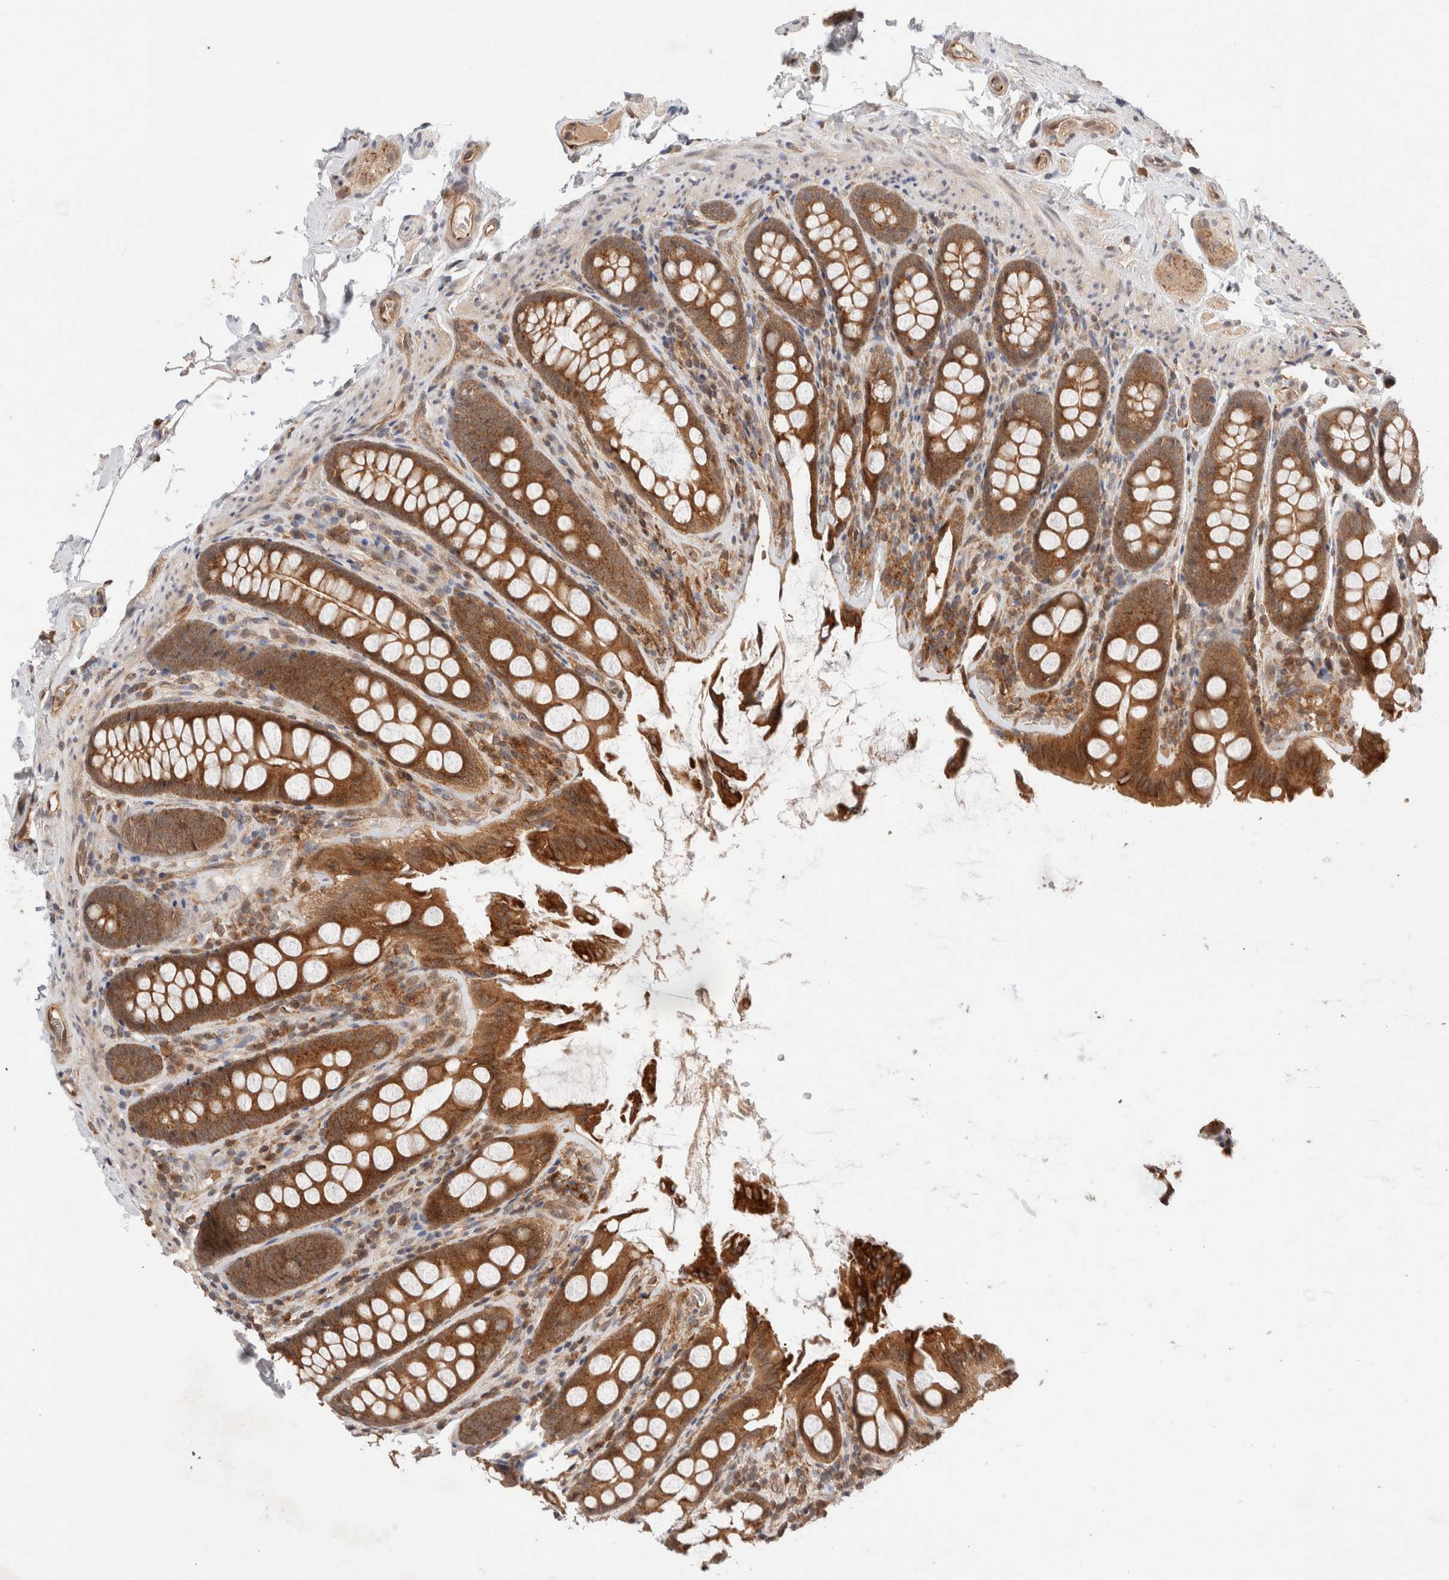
{"staining": {"intensity": "moderate", "quantity": ">75%", "location": "cytoplasmic/membranous"}, "tissue": "colon", "cell_type": "Endothelial cells", "image_type": "normal", "snomed": [{"axis": "morphology", "description": "Normal tissue, NOS"}, {"axis": "topography", "description": "Colon"}, {"axis": "topography", "description": "Peripheral nerve tissue"}], "caption": "IHC photomicrograph of normal colon: colon stained using immunohistochemistry (IHC) displays medium levels of moderate protein expression localized specifically in the cytoplasmic/membranous of endothelial cells, appearing as a cytoplasmic/membranous brown color.", "gene": "SIKE1", "patient": {"sex": "female", "age": 61}}